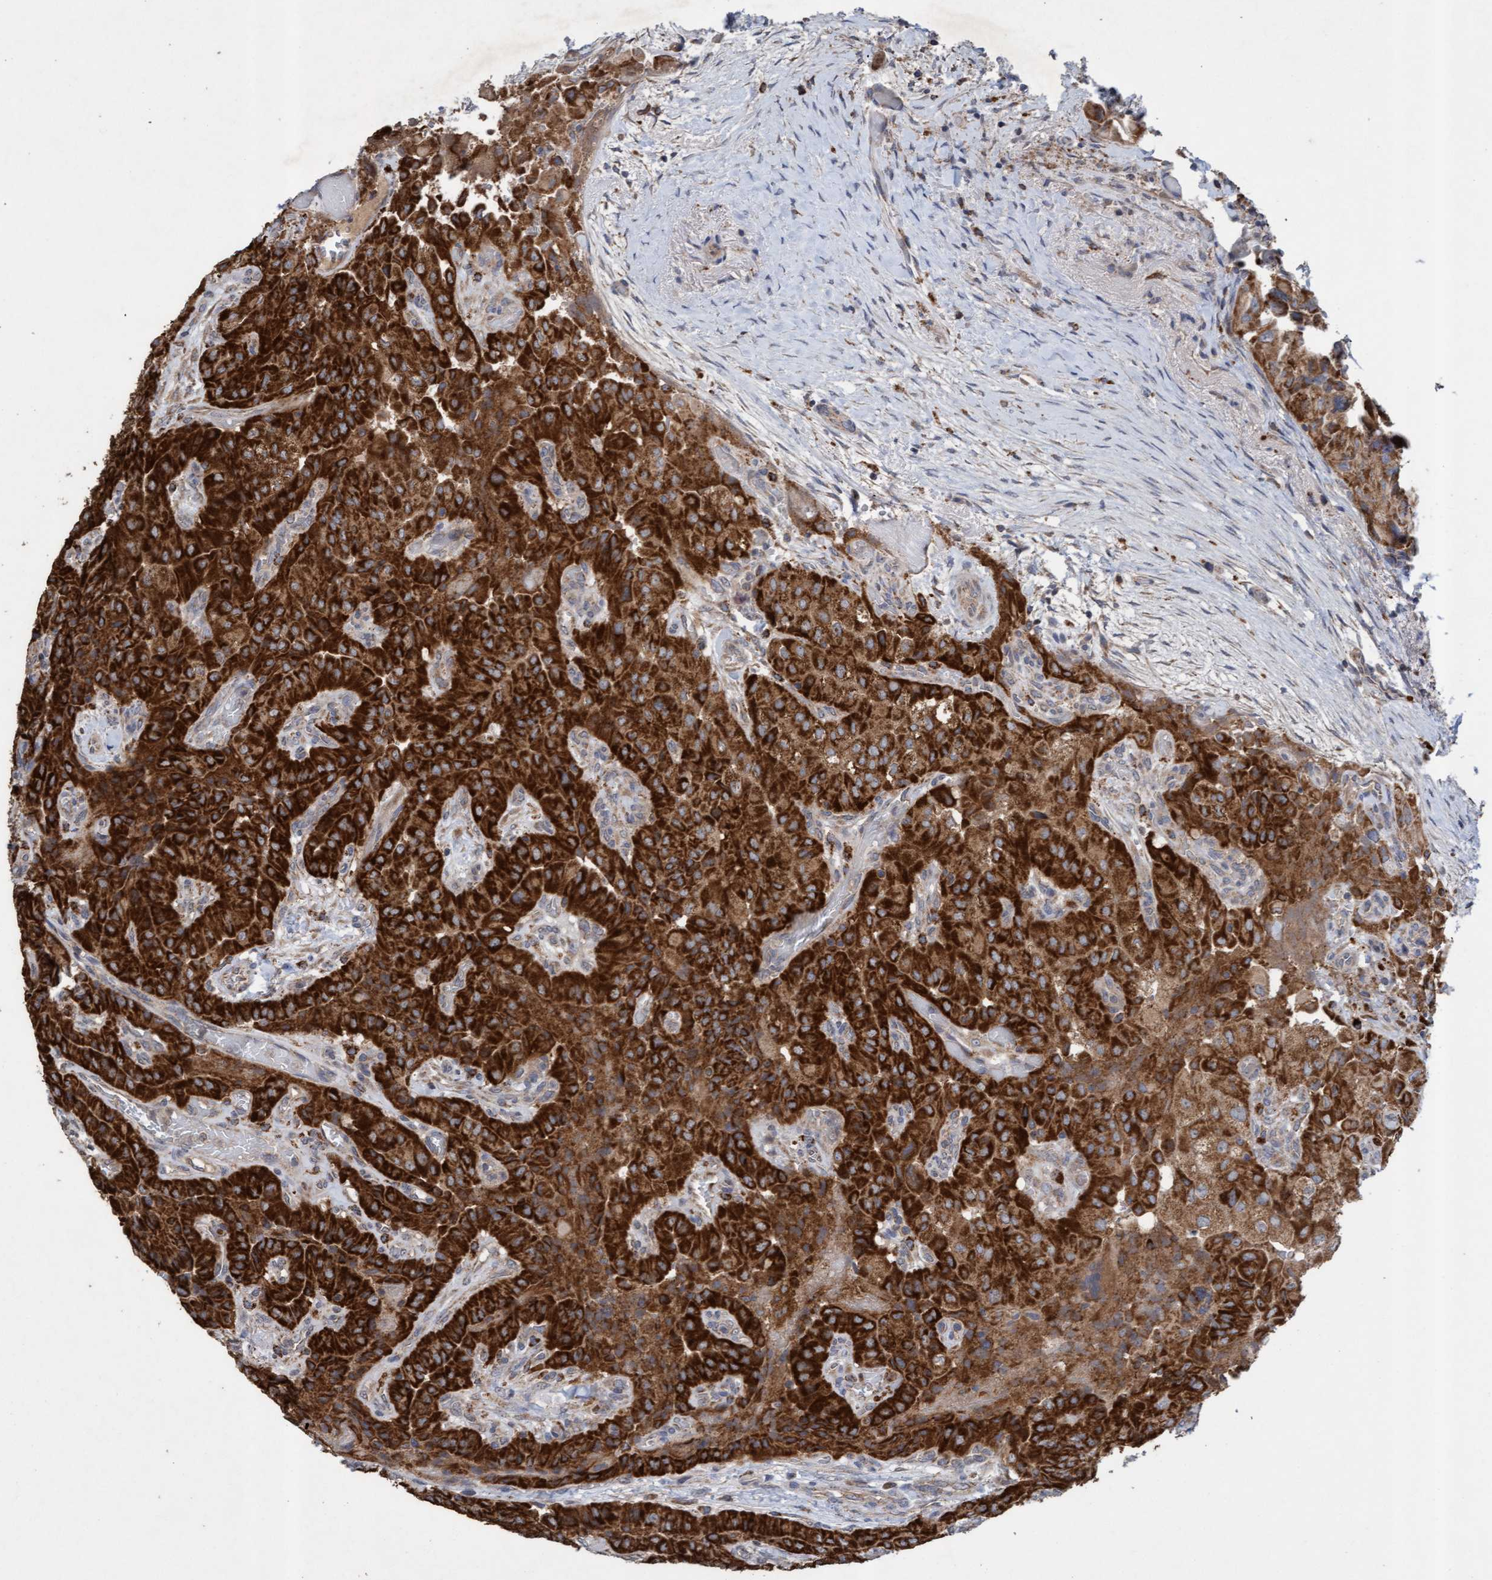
{"staining": {"intensity": "strong", "quantity": ">75%", "location": "cytoplasmic/membranous"}, "tissue": "thyroid cancer", "cell_type": "Tumor cells", "image_type": "cancer", "snomed": [{"axis": "morphology", "description": "Papillary adenocarcinoma, NOS"}, {"axis": "topography", "description": "Thyroid gland"}], "caption": "Protein analysis of papillary adenocarcinoma (thyroid) tissue reveals strong cytoplasmic/membranous expression in approximately >75% of tumor cells.", "gene": "ATPAF2", "patient": {"sex": "female", "age": 59}}